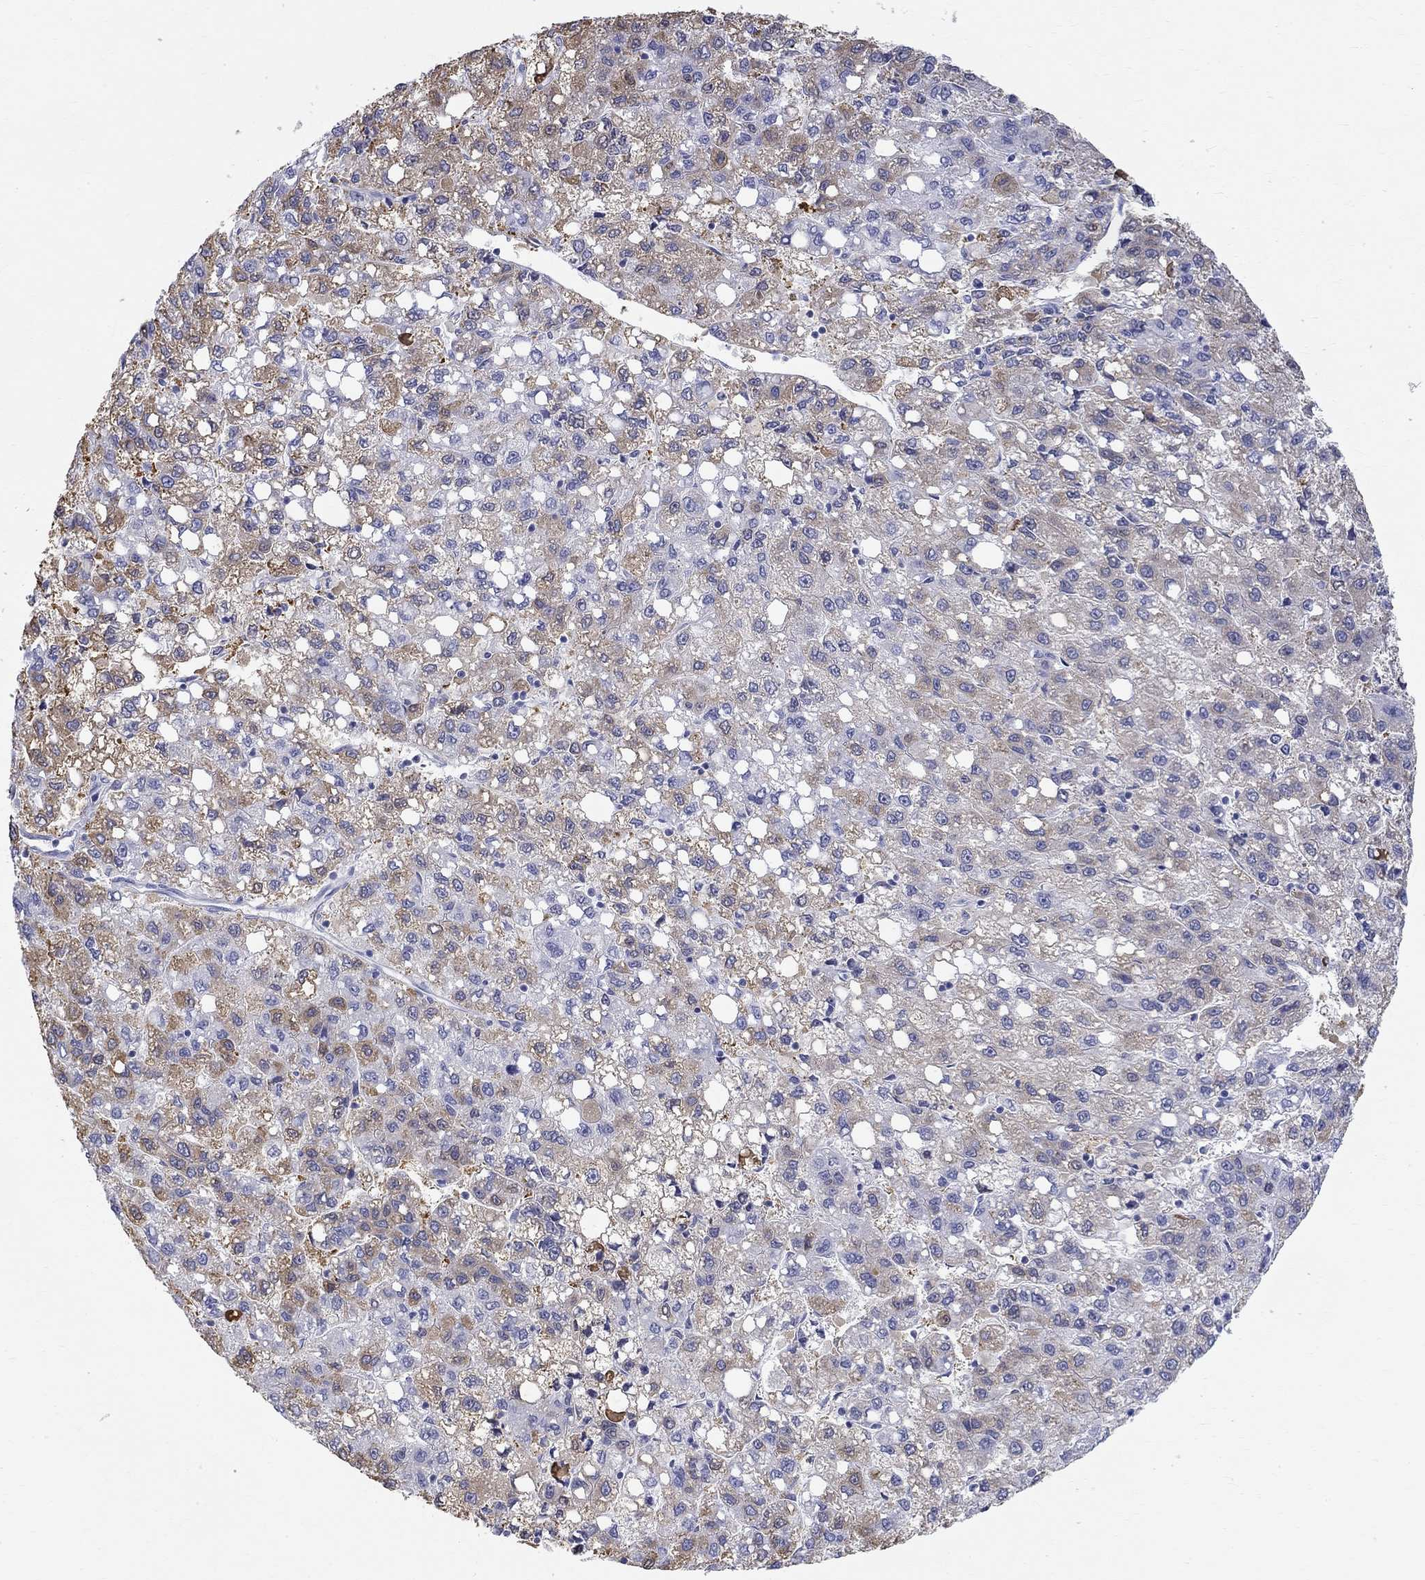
{"staining": {"intensity": "moderate", "quantity": "<25%", "location": "cytoplasmic/membranous"}, "tissue": "liver cancer", "cell_type": "Tumor cells", "image_type": "cancer", "snomed": [{"axis": "morphology", "description": "Carcinoma, Hepatocellular, NOS"}, {"axis": "topography", "description": "Liver"}], "caption": "Liver hepatocellular carcinoma was stained to show a protein in brown. There is low levels of moderate cytoplasmic/membranous staining in about <25% of tumor cells.", "gene": "PHOX2B", "patient": {"sex": "female", "age": 82}}